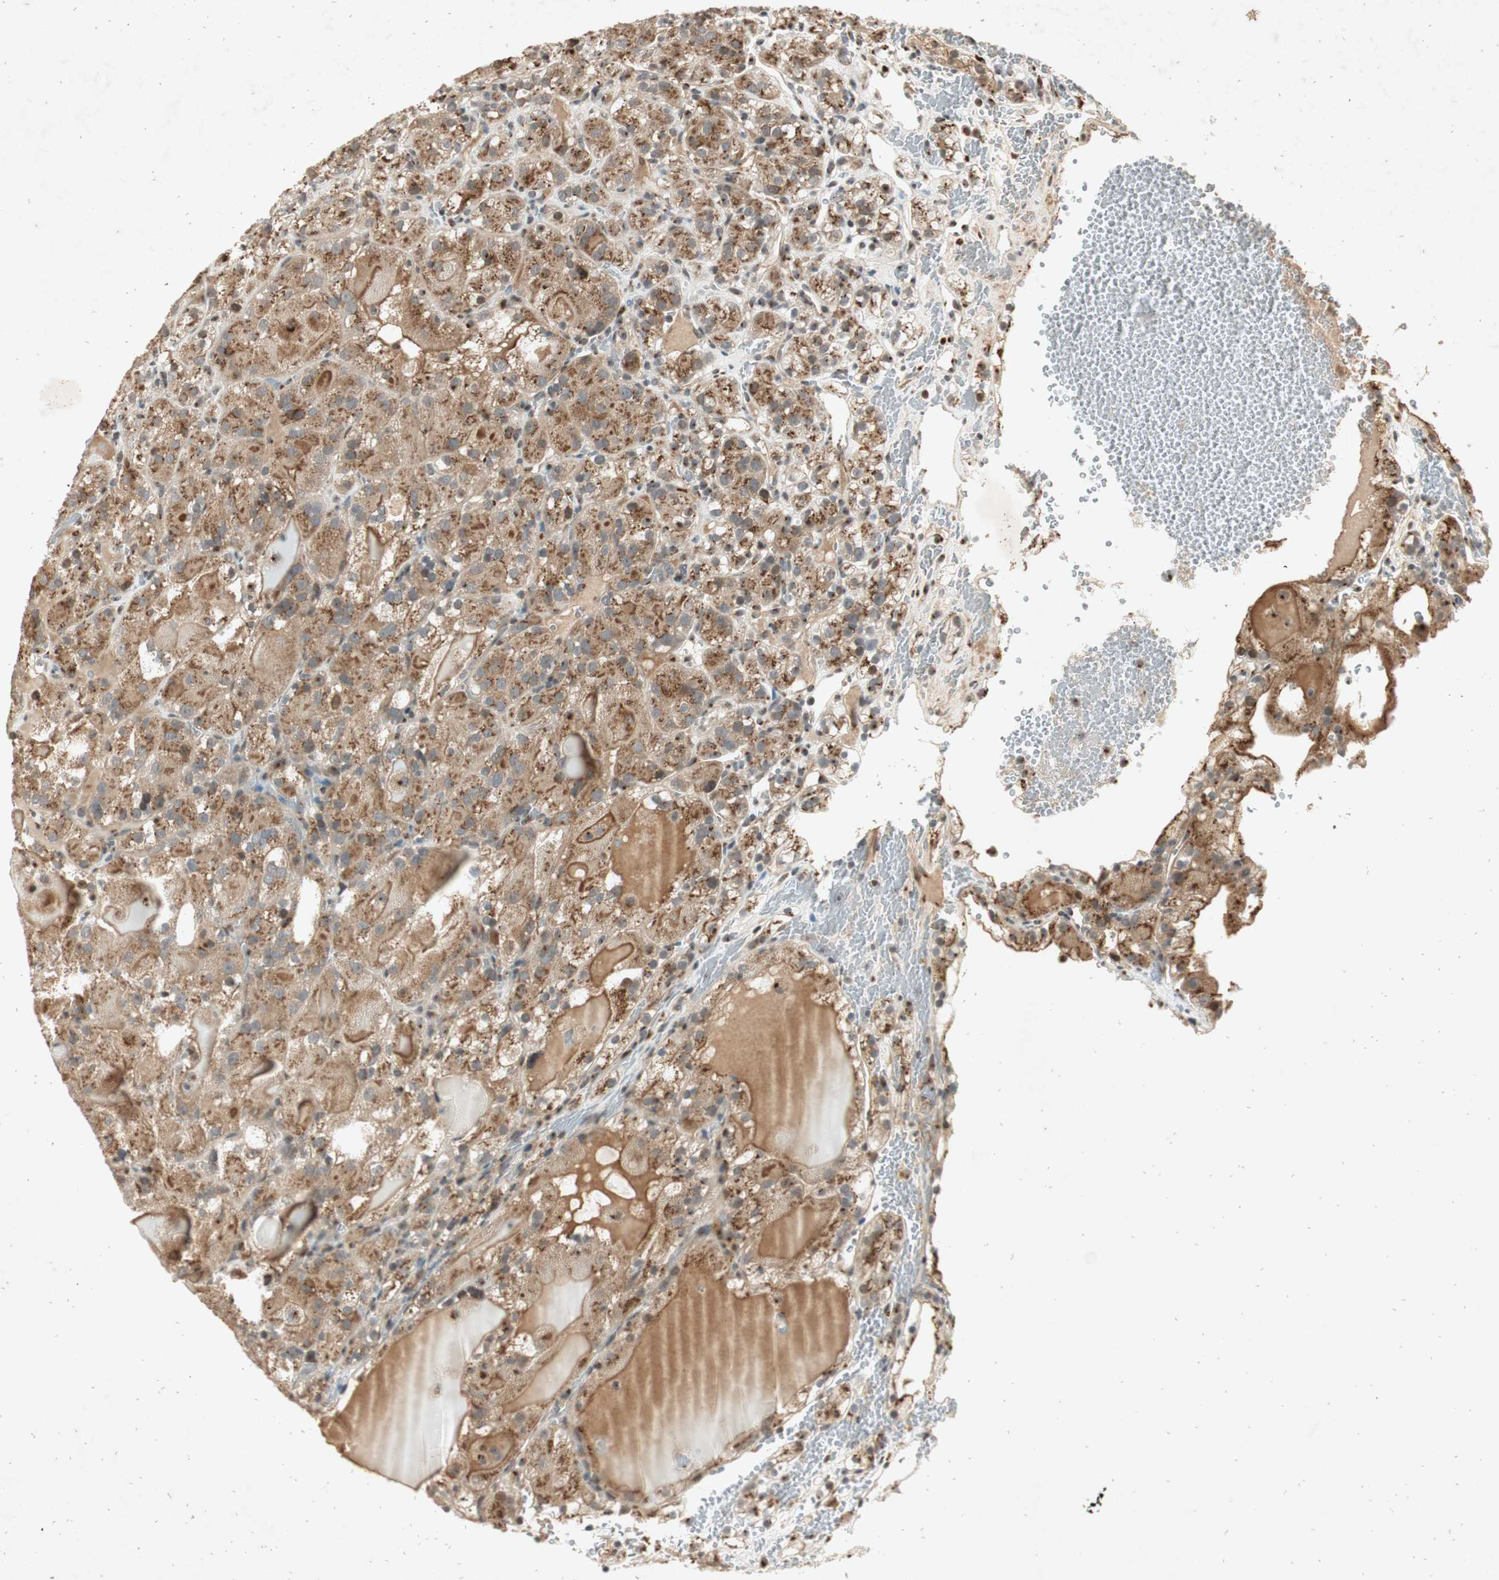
{"staining": {"intensity": "weak", "quantity": ">75%", "location": "cytoplasmic/membranous"}, "tissue": "renal cancer", "cell_type": "Tumor cells", "image_type": "cancer", "snomed": [{"axis": "morphology", "description": "Normal tissue, NOS"}, {"axis": "morphology", "description": "Adenocarcinoma, NOS"}, {"axis": "topography", "description": "Kidney"}], "caption": "Immunohistochemical staining of renal adenocarcinoma shows low levels of weak cytoplasmic/membranous protein staining in approximately >75% of tumor cells.", "gene": "NEO1", "patient": {"sex": "male", "age": 61}}